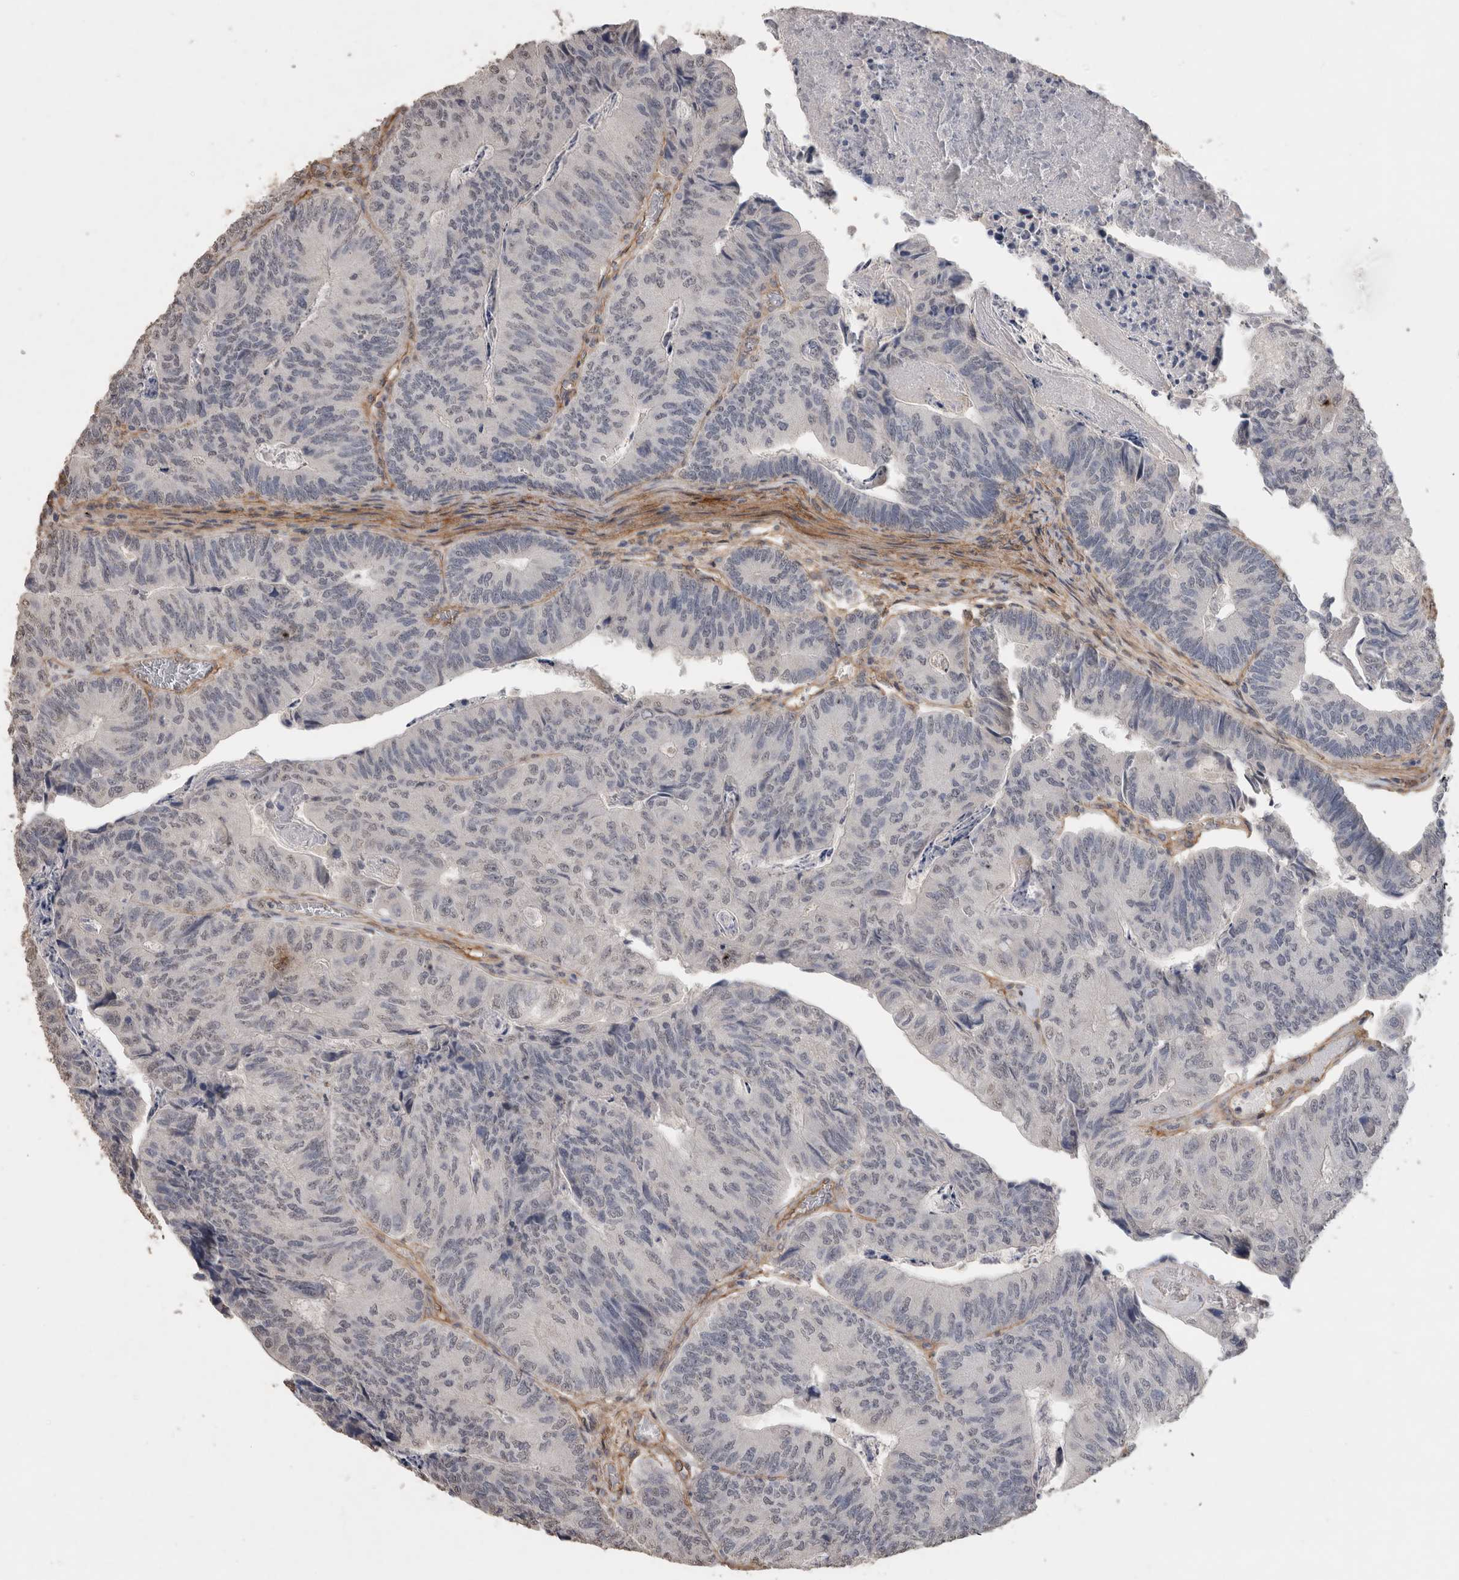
{"staining": {"intensity": "negative", "quantity": "none", "location": "none"}, "tissue": "colorectal cancer", "cell_type": "Tumor cells", "image_type": "cancer", "snomed": [{"axis": "morphology", "description": "Adenocarcinoma, NOS"}, {"axis": "topography", "description": "Colon"}], "caption": "Immunohistochemistry (IHC) photomicrograph of neoplastic tissue: colorectal cancer stained with DAB demonstrates no significant protein staining in tumor cells.", "gene": "RECK", "patient": {"sex": "female", "age": 67}}